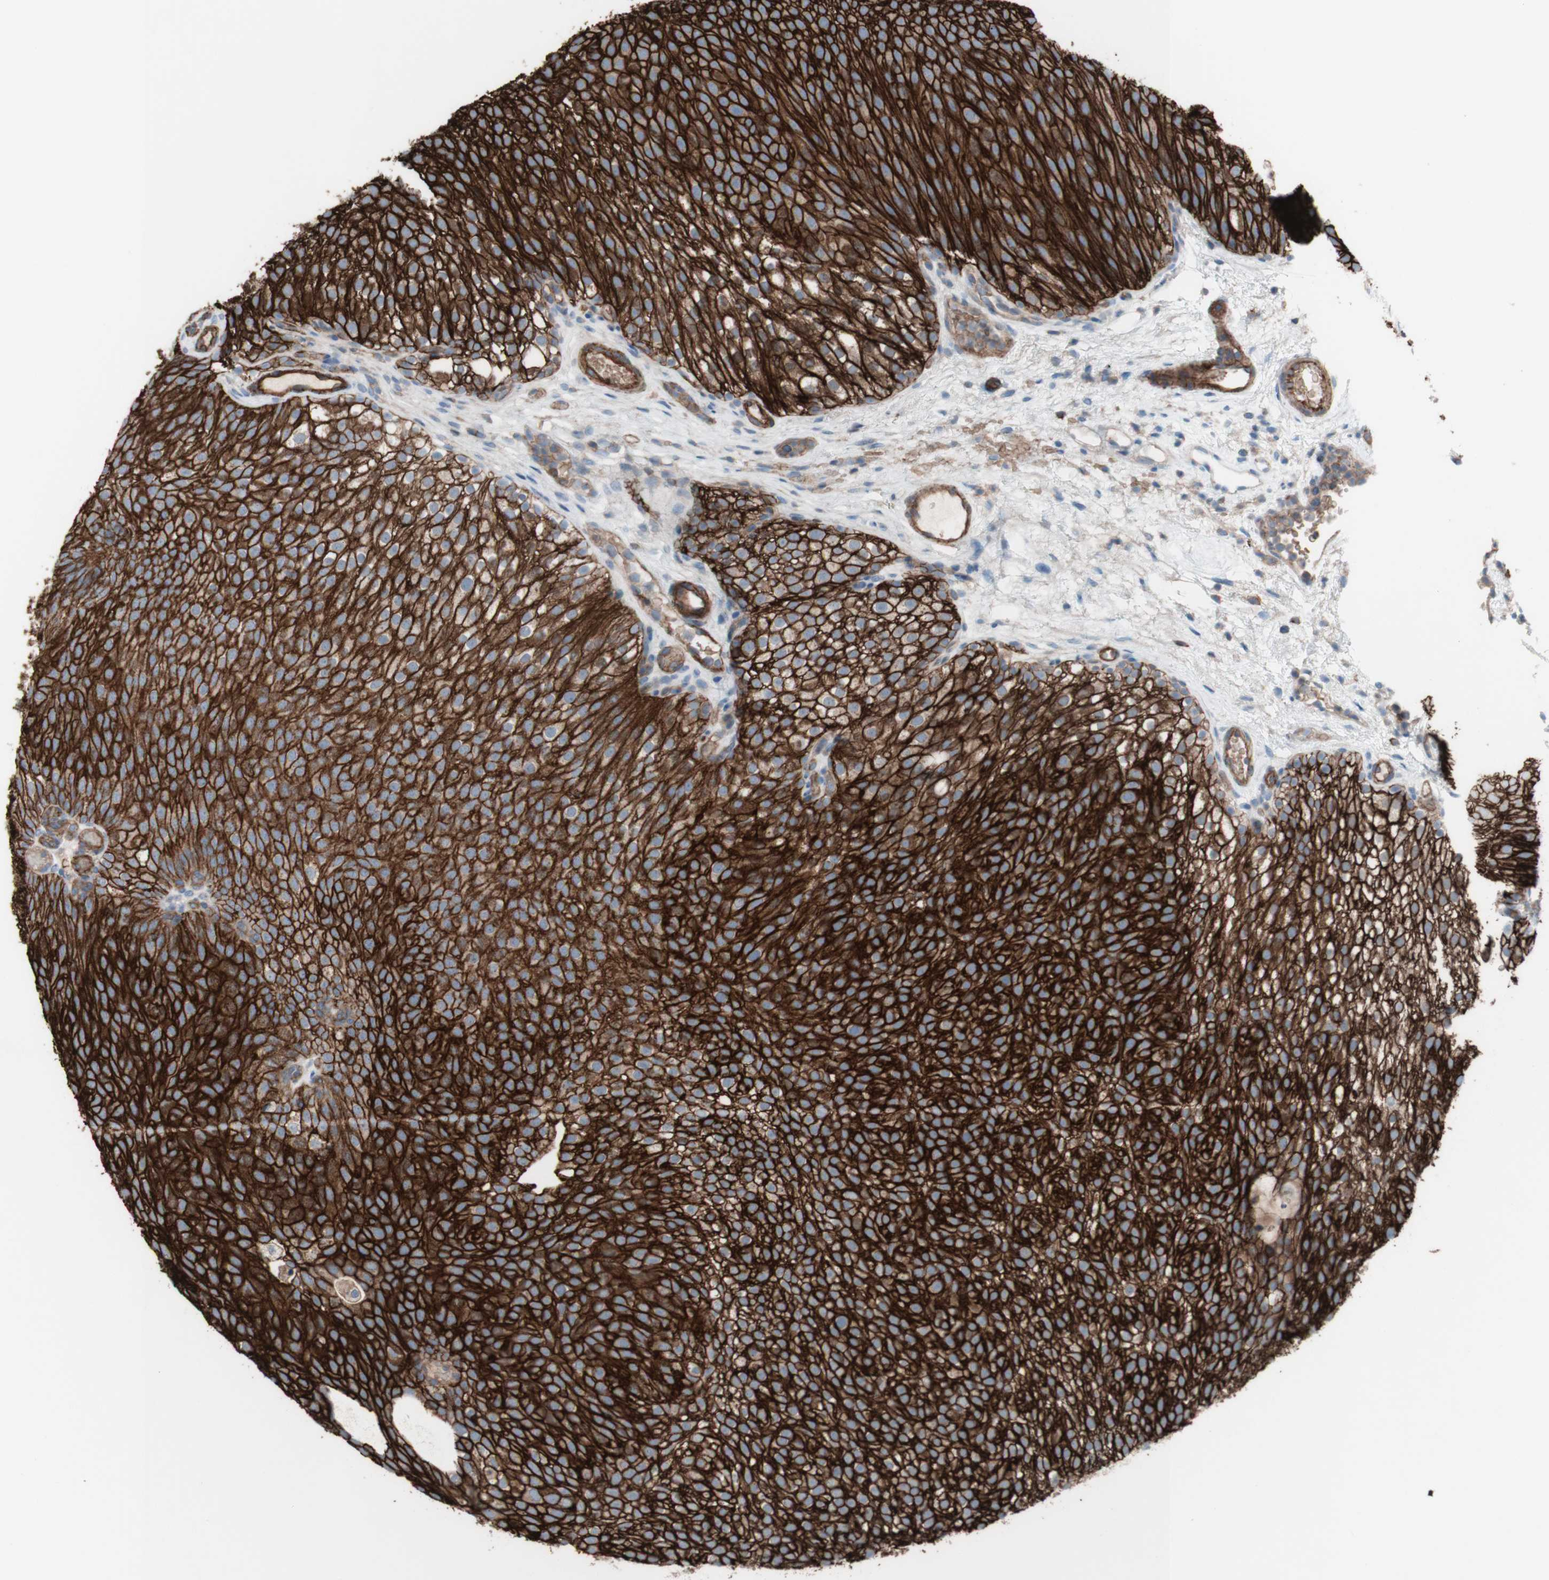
{"staining": {"intensity": "strong", "quantity": ">75%", "location": "cytoplasmic/membranous"}, "tissue": "urothelial cancer", "cell_type": "Tumor cells", "image_type": "cancer", "snomed": [{"axis": "morphology", "description": "Urothelial carcinoma, Low grade"}, {"axis": "topography", "description": "Urinary bladder"}], "caption": "The histopathology image displays a brown stain indicating the presence of a protein in the cytoplasmic/membranous of tumor cells in urothelial cancer.", "gene": "CD46", "patient": {"sex": "male", "age": 78}}